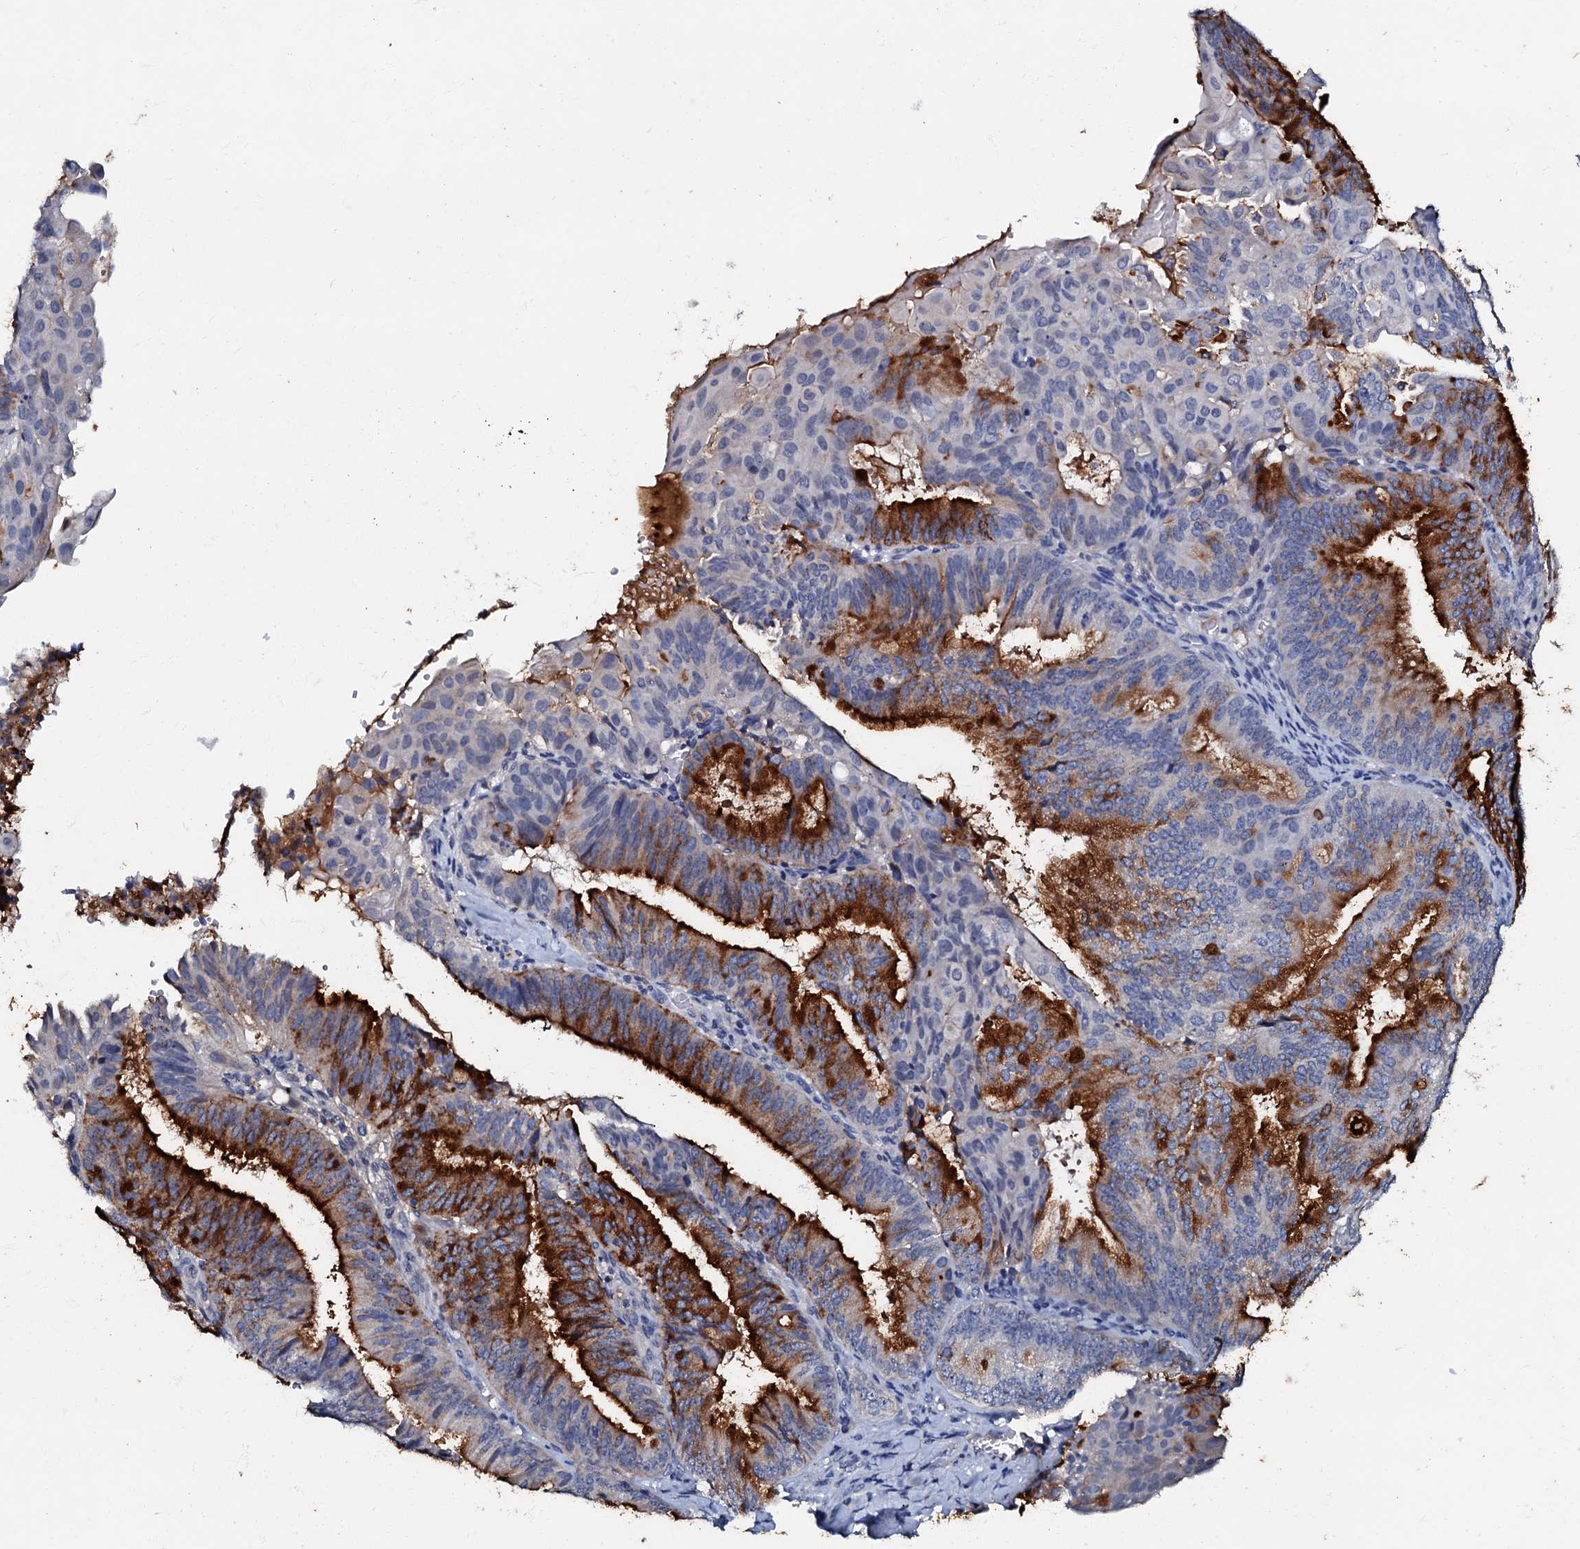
{"staining": {"intensity": "strong", "quantity": "25%-75%", "location": "cytoplasmic/membranous"}, "tissue": "endometrial cancer", "cell_type": "Tumor cells", "image_type": "cancer", "snomed": [{"axis": "morphology", "description": "Adenocarcinoma, NOS"}, {"axis": "topography", "description": "Endometrium"}], "caption": "A brown stain labels strong cytoplasmic/membranous expression of a protein in human endometrial cancer (adenocarcinoma) tumor cells.", "gene": "MANSC4", "patient": {"sex": "female", "age": 49}}